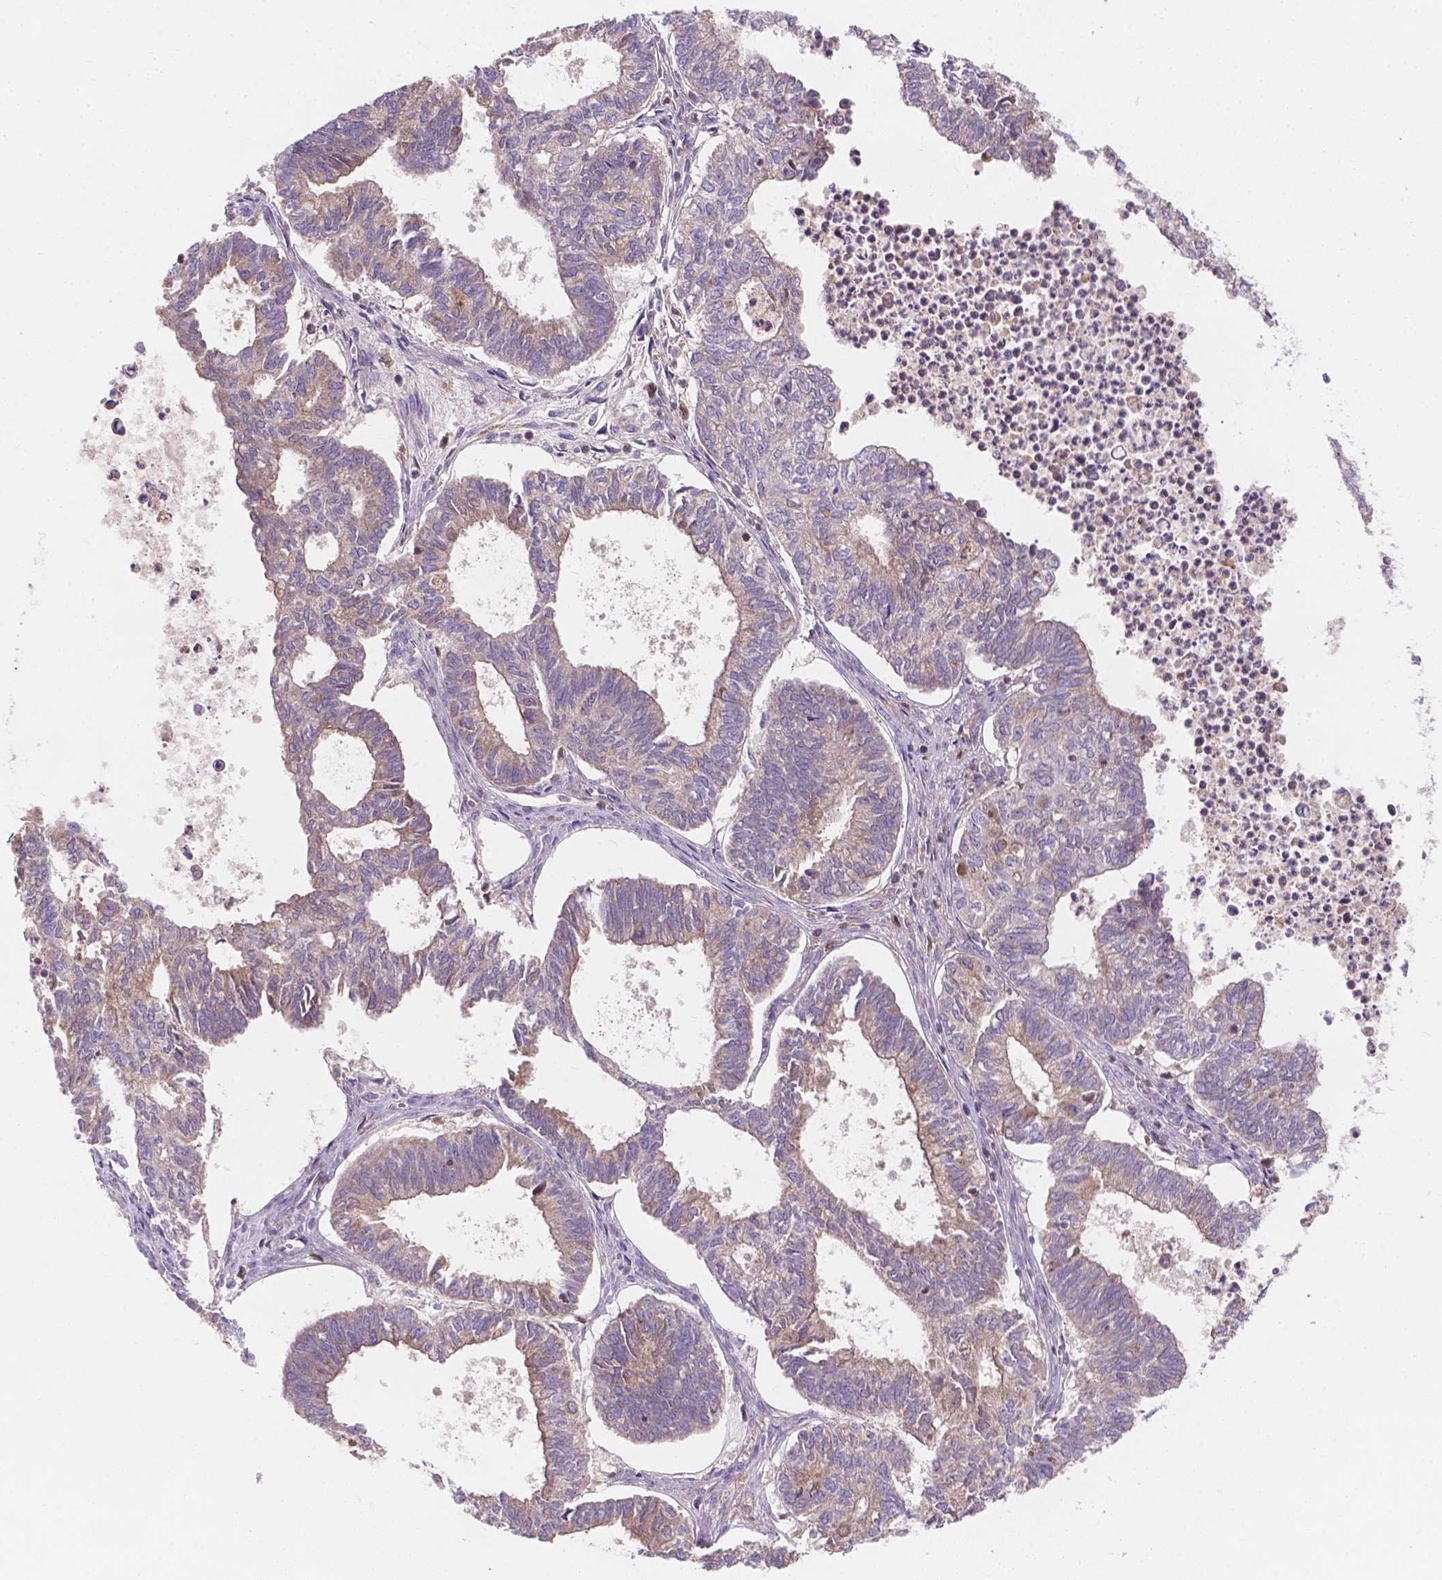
{"staining": {"intensity": "strong", "quantity": "<25%", "location": "cytoplasmic/membranous"}, "tissue": "ovarian cancer", "cell_type": "Tumor cells", "image_type": "cancer", "snomed": [{"axis": "morphology", "description": "Carcinoma, endometroid"}, {"axis": "topography", "description": "Ovary"}], "caption": "Endometroid carcinoma (ovarian) stained with immunohistochemistry shows strong cytoplasmic/membranous staining in approximately <25% of tumor cells.", "gene": "CDK10", "patient": {"sex": "female", "age": 64}}